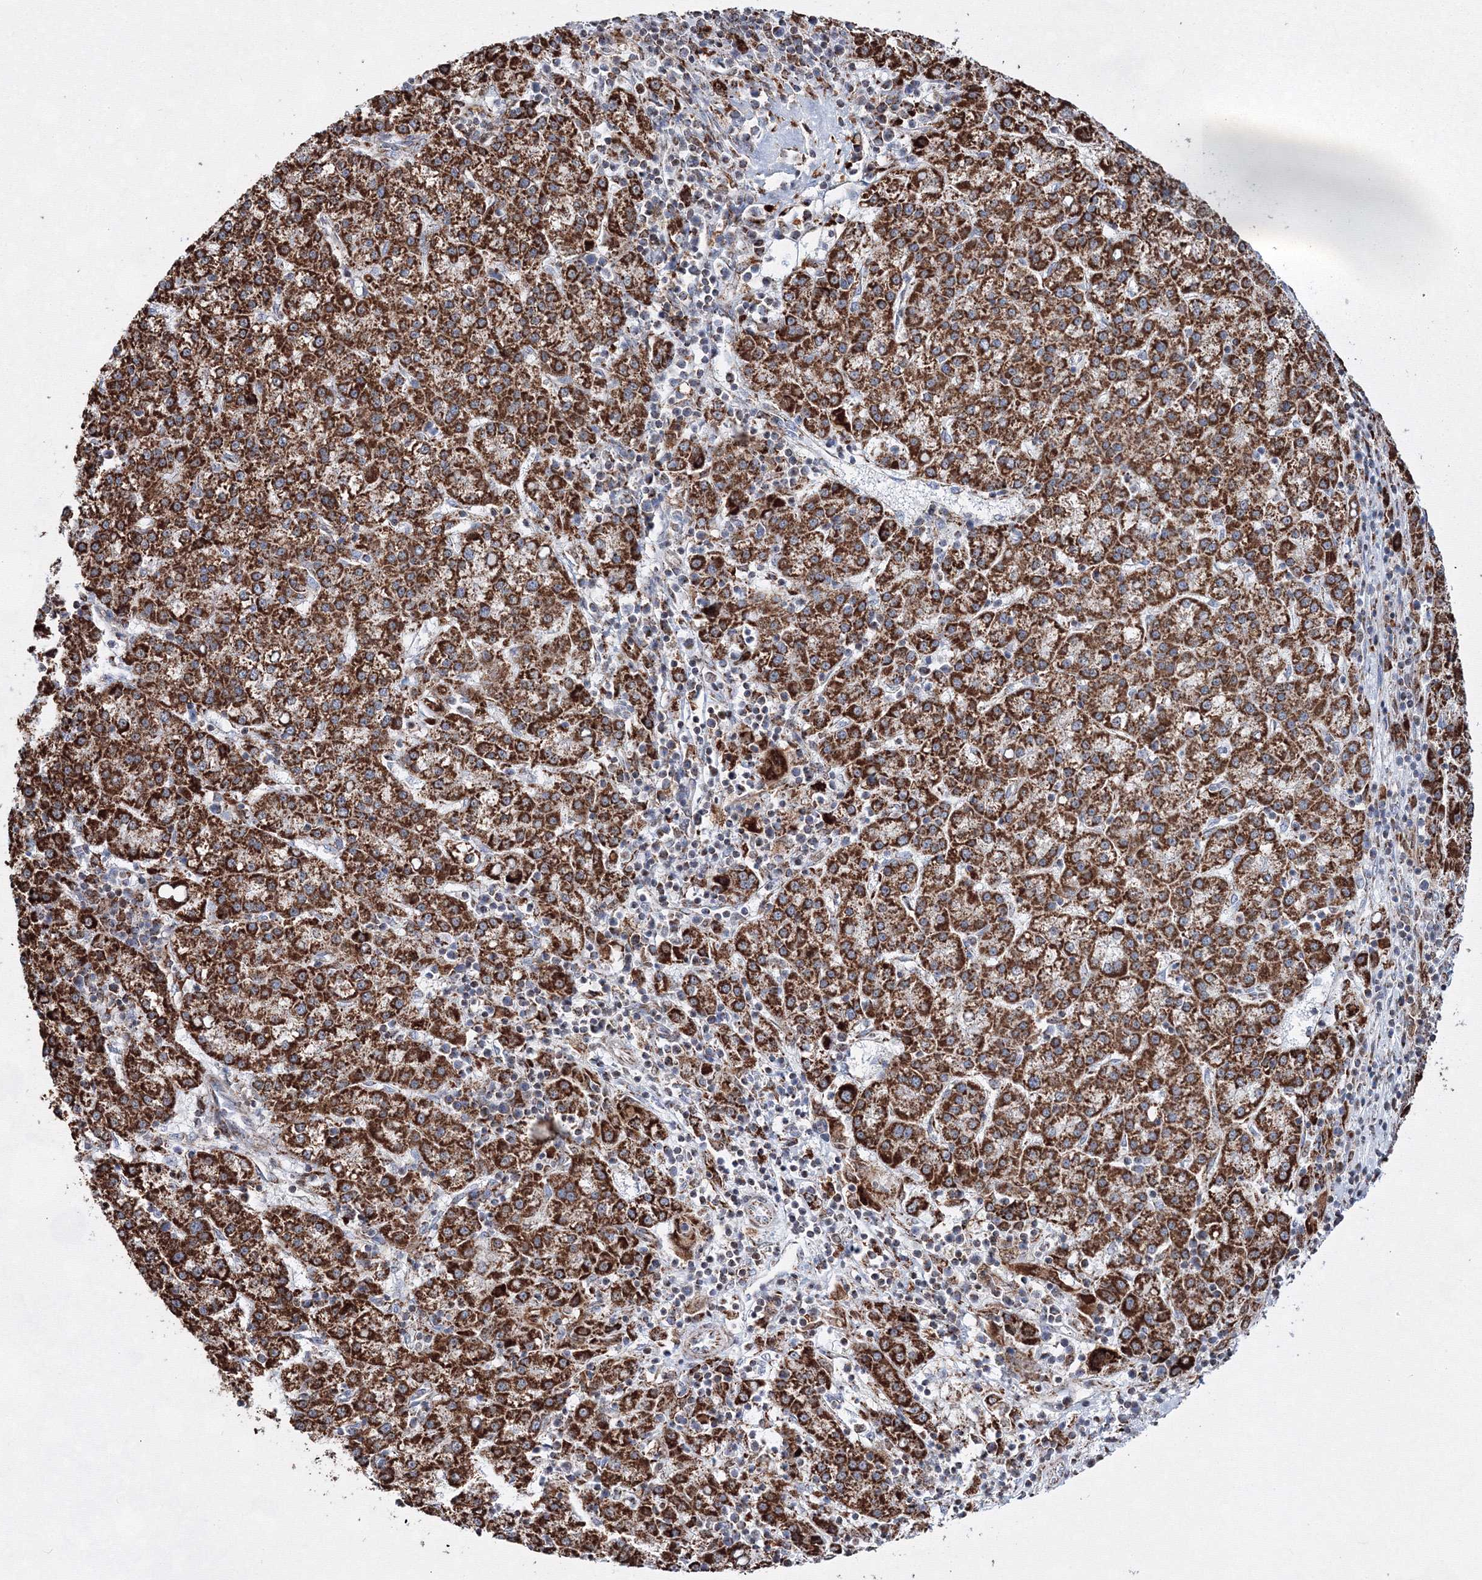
{"staining": {"intensity": "strong", "quantity": ">75%", "location": "cytoplasmic/membranous"}, "tissue": "liver cancer", "cell_type": "Tumor cells", "image_type": "cancer", "snomed": [{"axis": "morphology", "description": "Carcinoma, Hepatocellular, NOS"}, {"axis": "topography", "description": "Liver"}], "caption": "A photomicrograph of liver cancer stained for a protein shows strong cytoplasmic/membranous brown staining in tumor cells. (IHC, brightfield microscopy, high magnification).", "gene": "HADHB", "patient": {"sex": "female", "age": 58}}